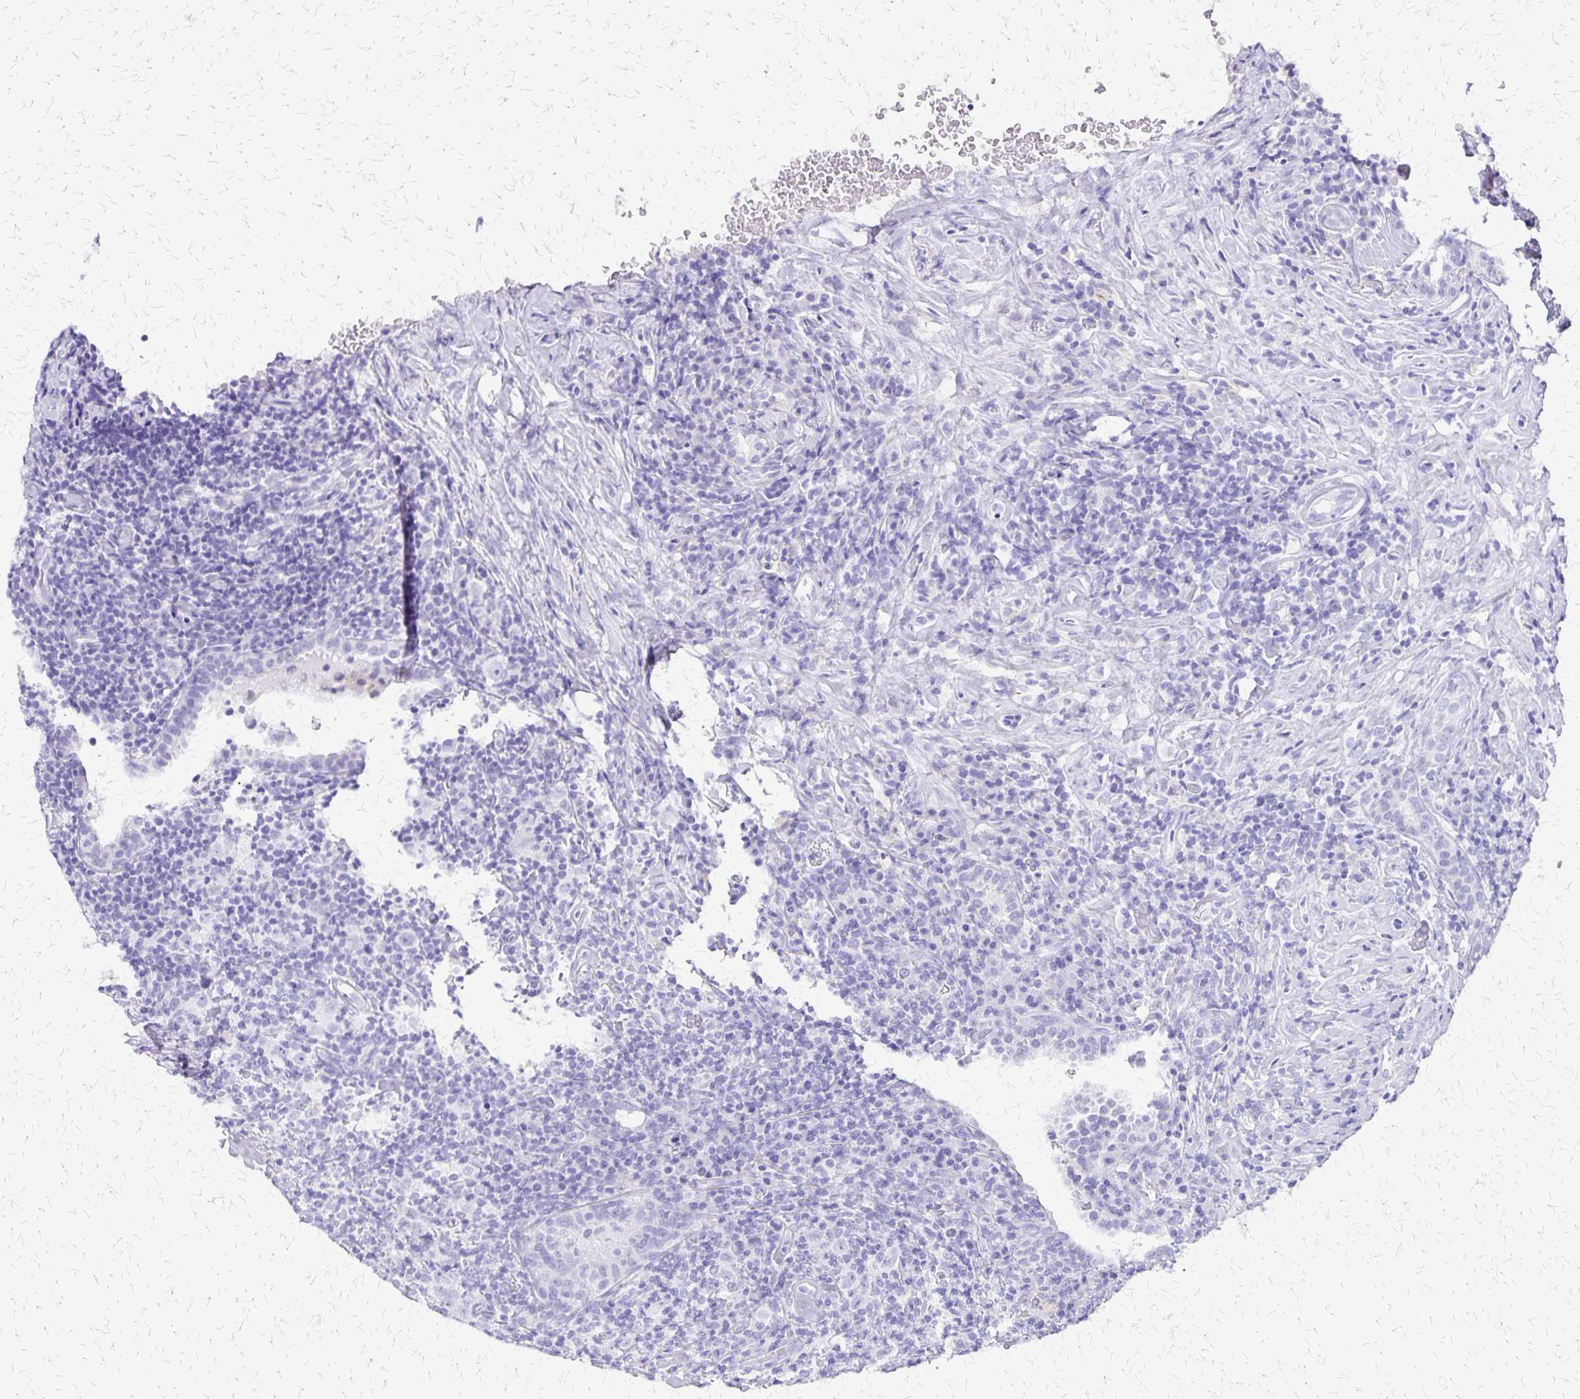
{"staining": {"intensity": "negative", "quantity": "none", "location": "none"}, "tissue": "lymphoma", "cell_type": "Tumor cells", "image_type": "cancer", "snomed": [{"axis": "morphology", "description": "Hodgkin's disease, NOS"}, {"axis": "topography", "description": "Lung"}], "caption": "A high-resolution image shows immunohistochemistry (IHC) staining of lymphoma, which shows no significant staining in tumor cells. (DAB immunohistochemistry, high magnification).", "gene": "SLC13A2", "patient": {"sex": "male", "age": 17}}